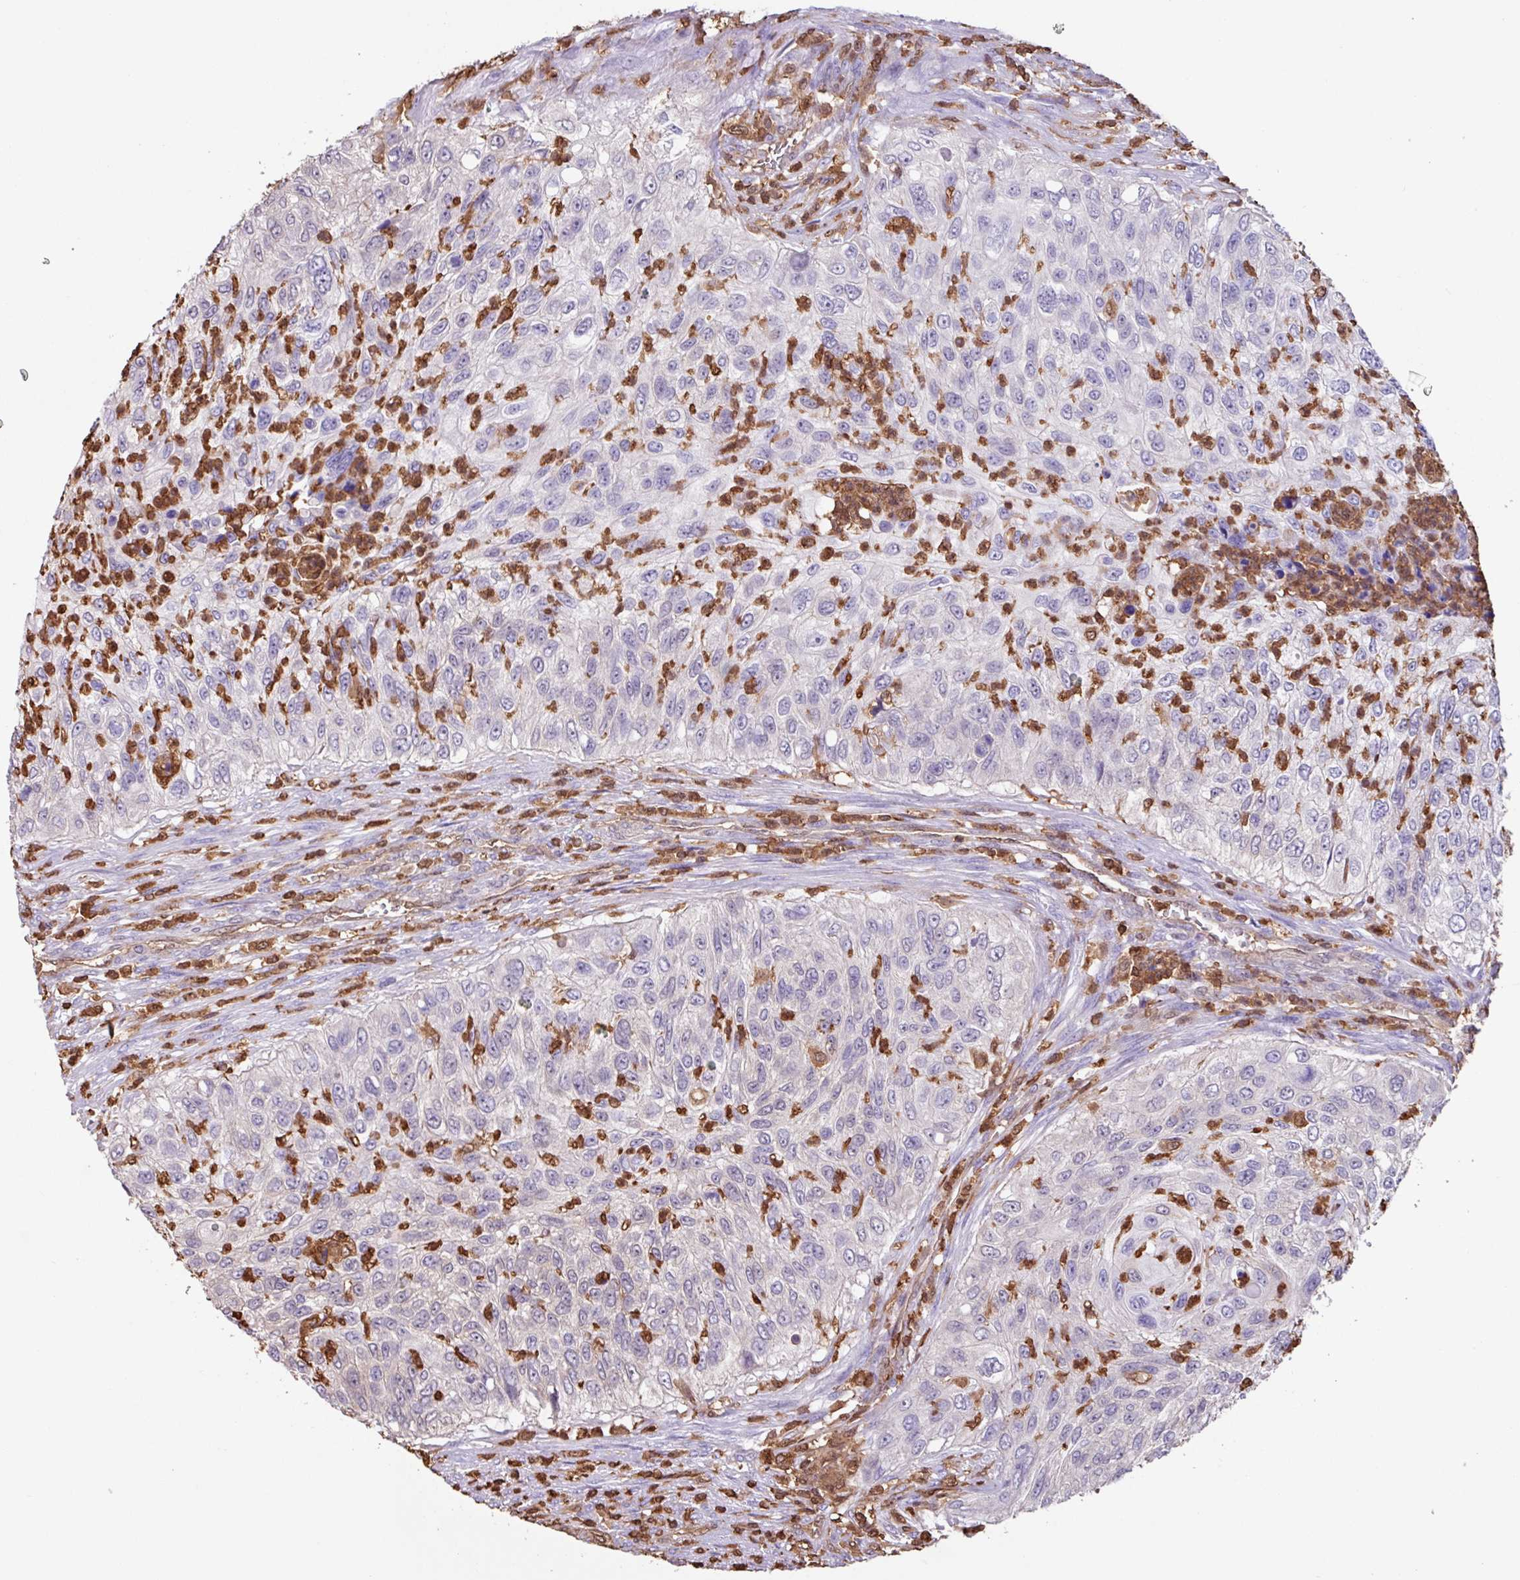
{"staining": {"intensity": "negative", "quantity": "none", "location": "none"}, "tissue": "urothelial cancer", "cell_type": "Tumor cells", "image_type": "cancer", "snomed": [{"axis": "morphology", "description": "Urothelial carcinoma, High grade"}, {"axis": "topography", "description": "Urinary bladder"}], "caption": "A micrograph of human high-grade urothelial carcinoma is negative for staining in tumor cells.", "gene": "ARHGDIB", "patient": {"sex": "female", "age": 60}}